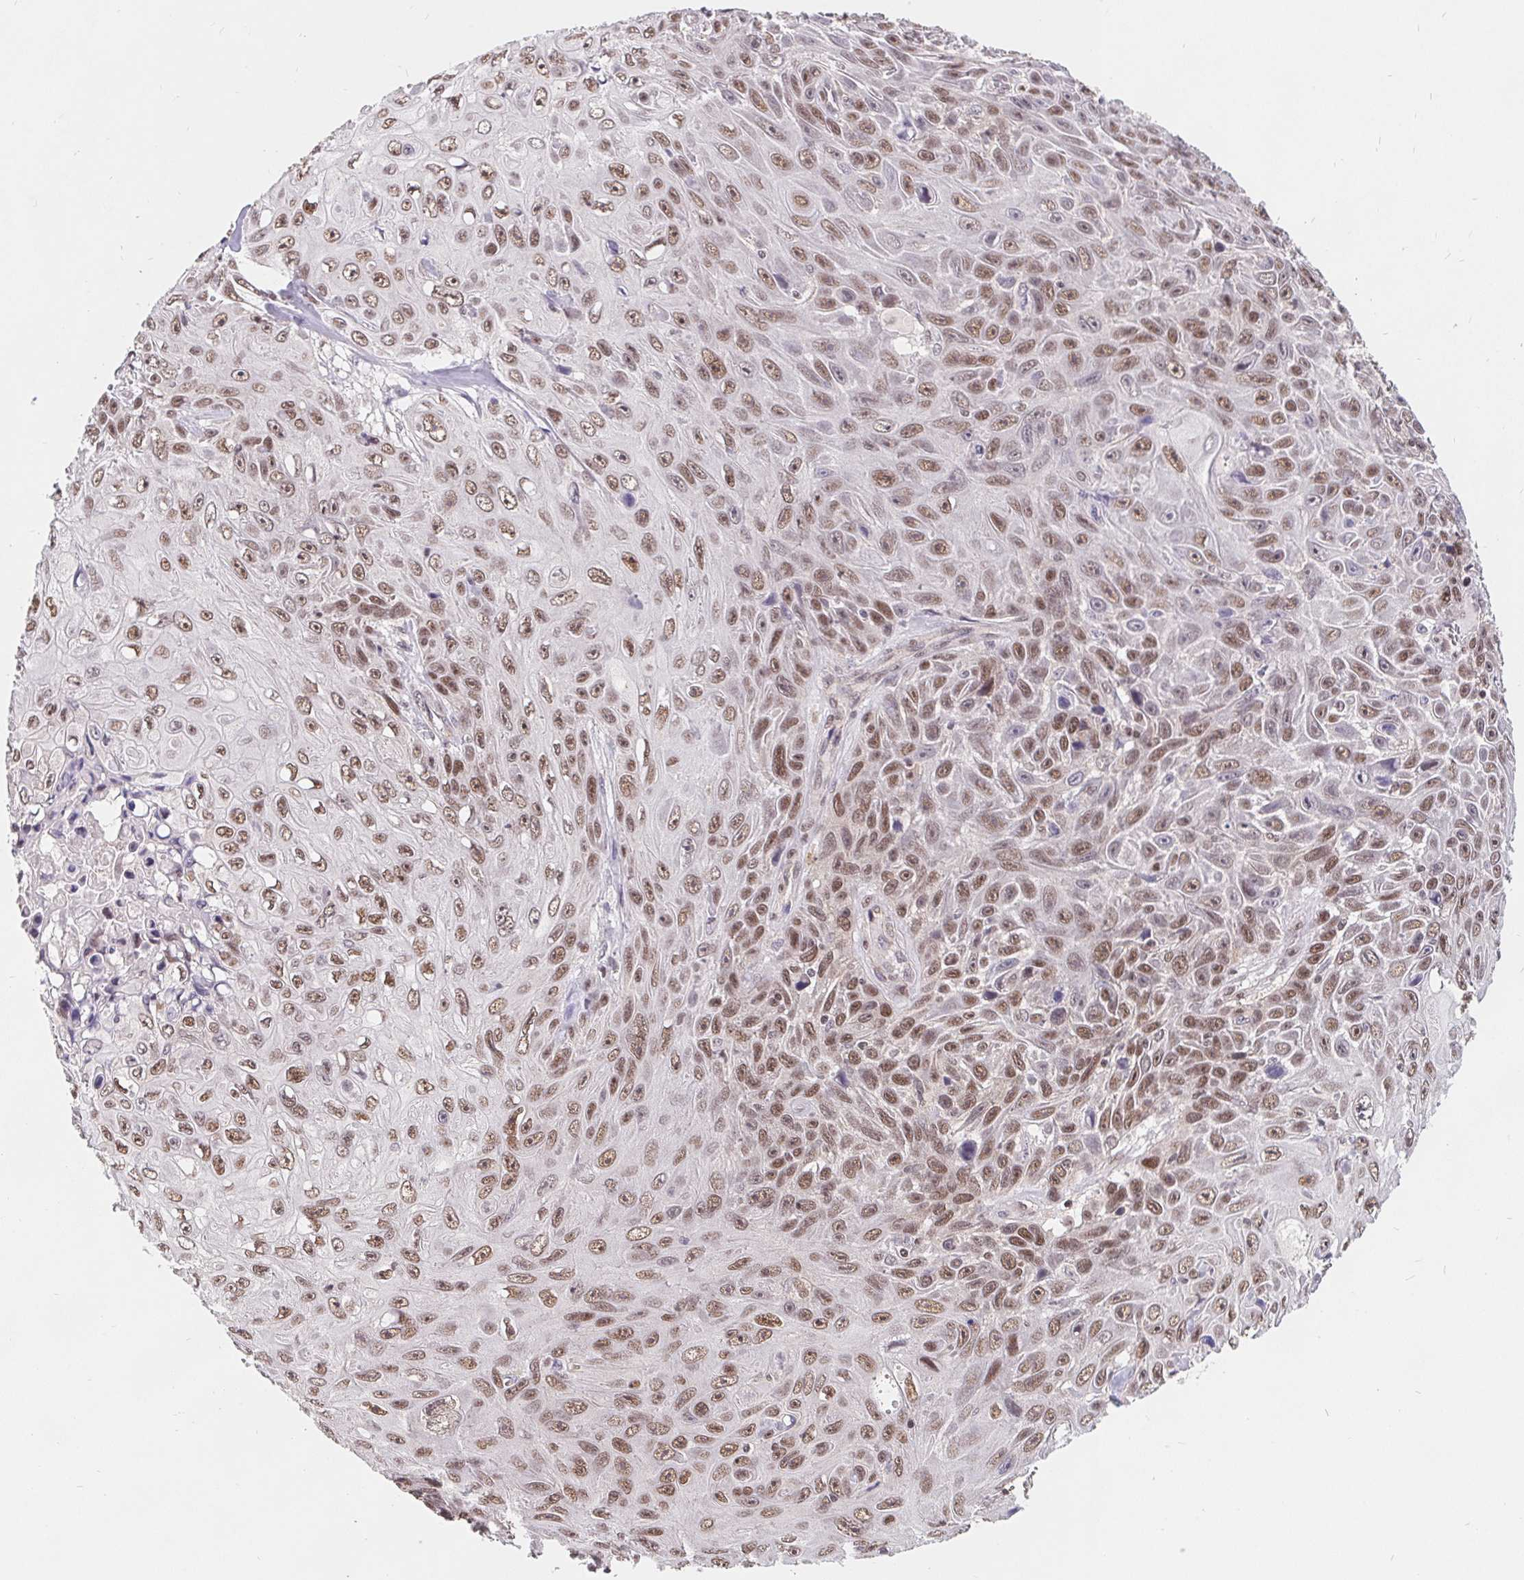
{"staining": {"intensity": "moderate", "quantity": ">75%", "location": "nuclear"}, "tissue": "skin cancer", "cell_type": "Tumor cells", "image_type": "cancer", "snomed": [{"axis": "morphology", "description": "Squamous cell carcinoma, NOS"}, {"axis": "topography", "description": "Skin"}], "caption": "Human skin cancer (squamous cell carcinoma) stained with a protein marker displays moderate staining in tumor cells.", "gene": "POU2F1", "patient": {"sex": "male", "age": 82}}